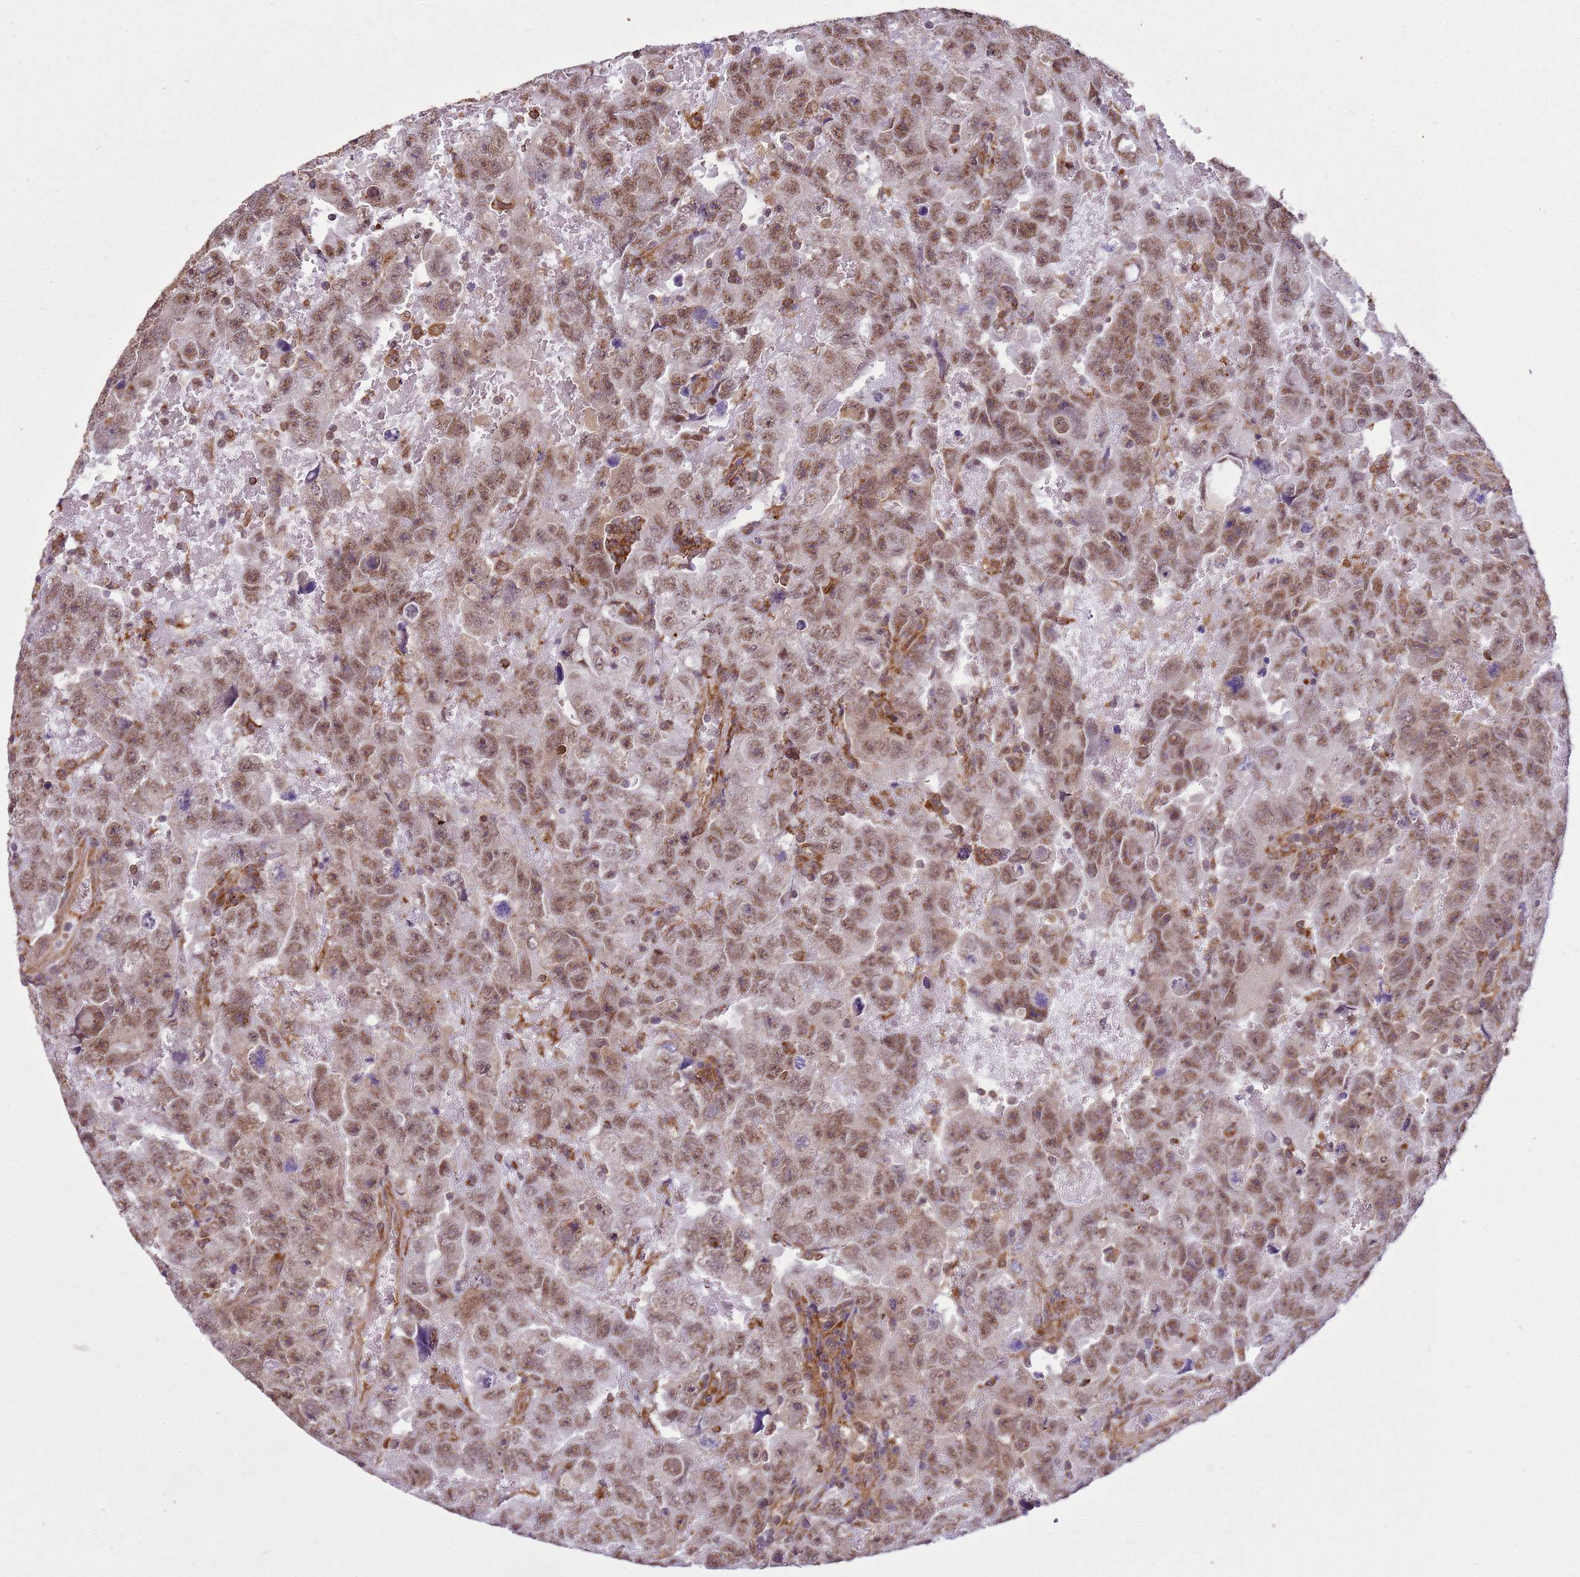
{"staining": {"intensity": "moderate", "quantity": ">75%", "location": "cytoplasmic/membranous,nuclear"}, "tissue": "testis cancer", "cell_type": "Tumor cells", "image_type": "cancer", "snomed": [{"axis": "morphology", "description": "Carcinoma, Embryonal, NOS"}, {"axis": "topography", "description": "Testis"}], "caption": "Moderate cytoplasmic/membranous and nuclear positivity is appreciated in approximately >75% of tumor cells in testis cancer.", "gene": "GABRE", "patient": {"sex": "male", "age": 45}}